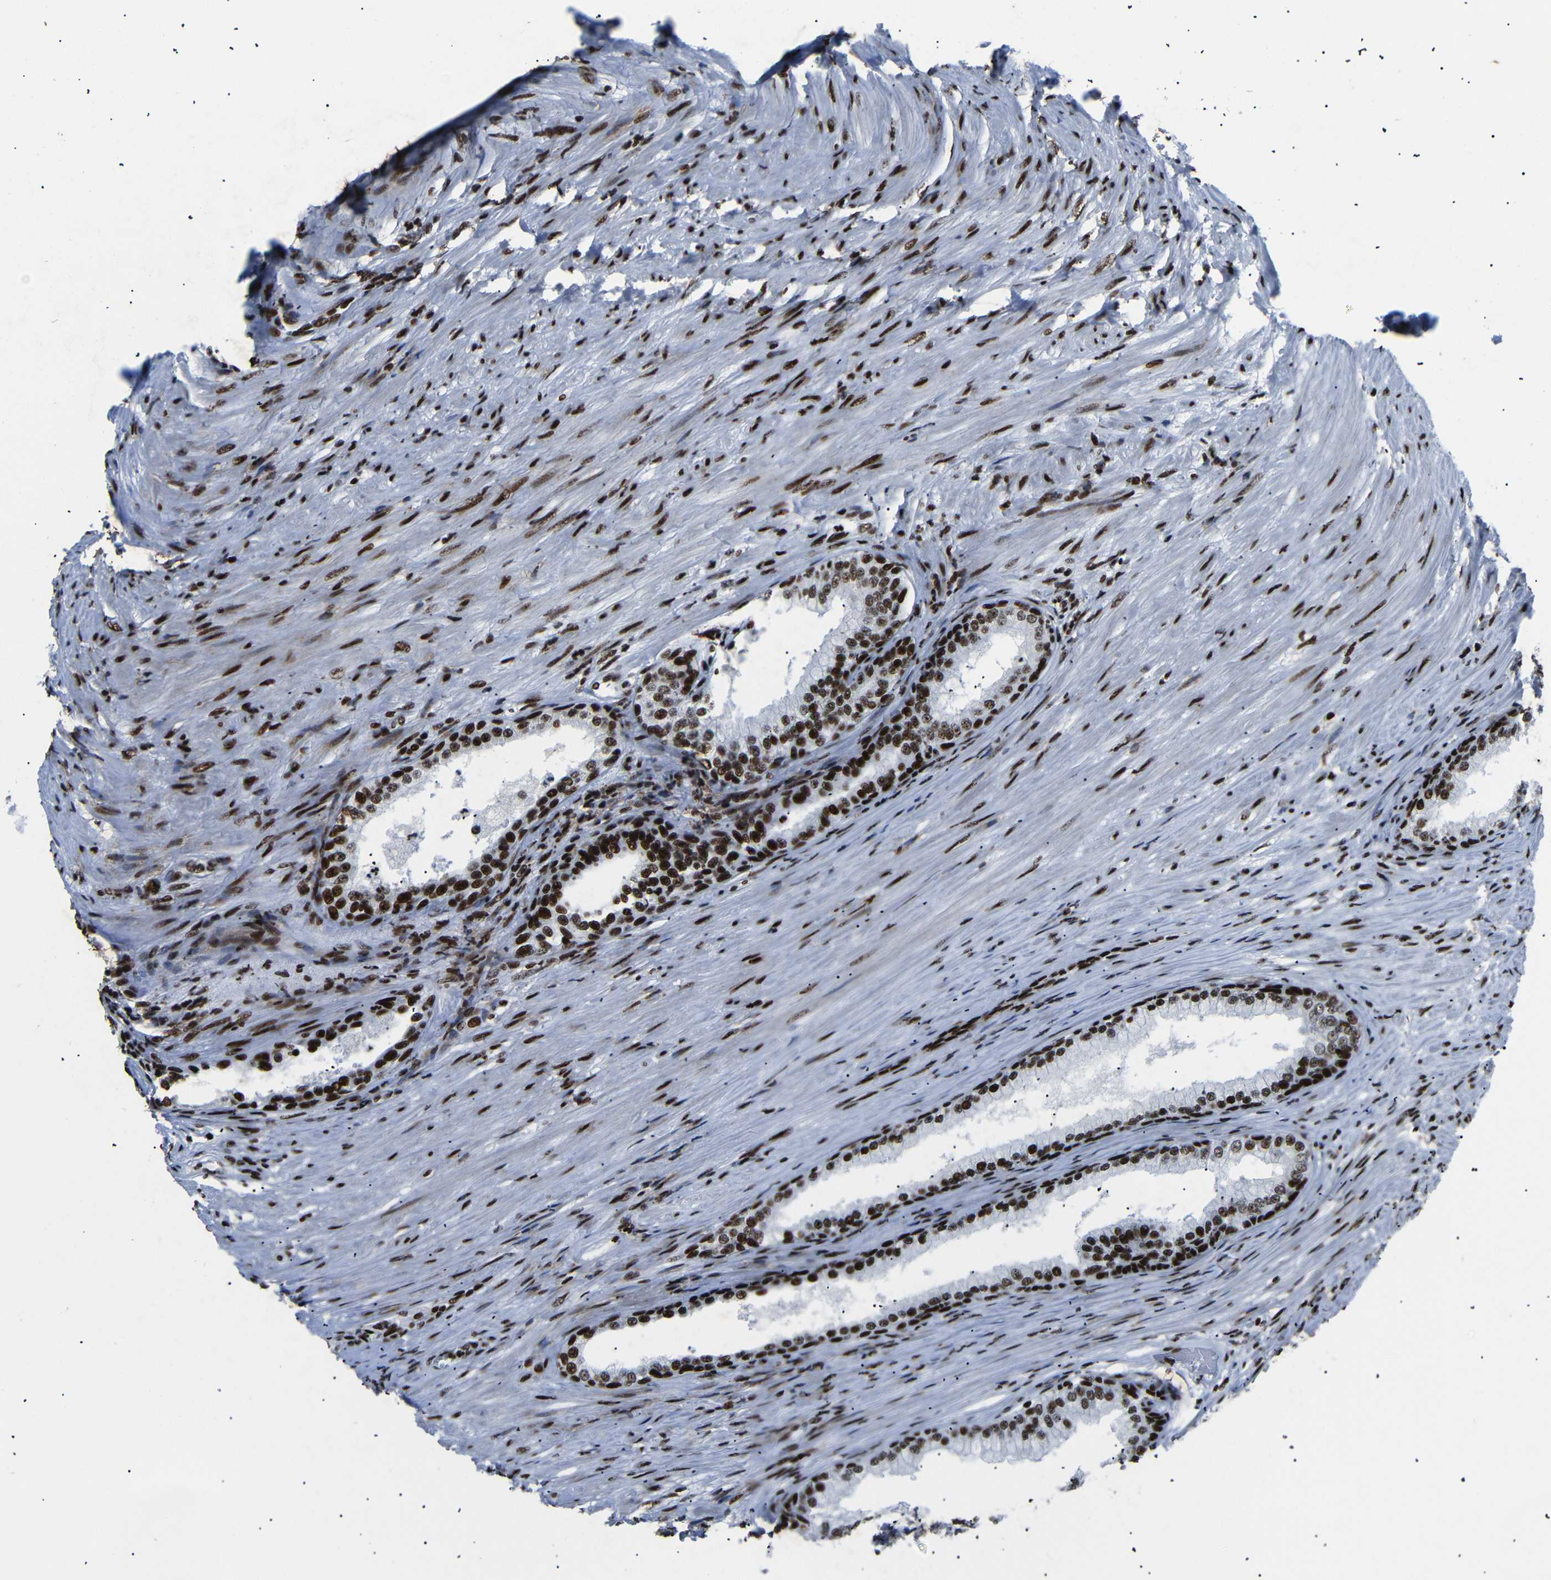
{"staining": {"intensity": "strong", "quantity": ">75%", "location": "nuclear"}, "tissue": "prostate", "cell_type": "Glandular cells", "image_type": "normal", "snomed": [{"axis": "morphology", "description": "Normal tissue, NOS"}, {"axis": "topography", "description": "Prostate"}], "caption": "Immunohistochemical staining of unremarkable human prostate demonstrates high levels of strong nuclear staining in about >75% of glandular cells.", "gene": "SRSF1", "patient": {"sex": "male", "age": 76}}